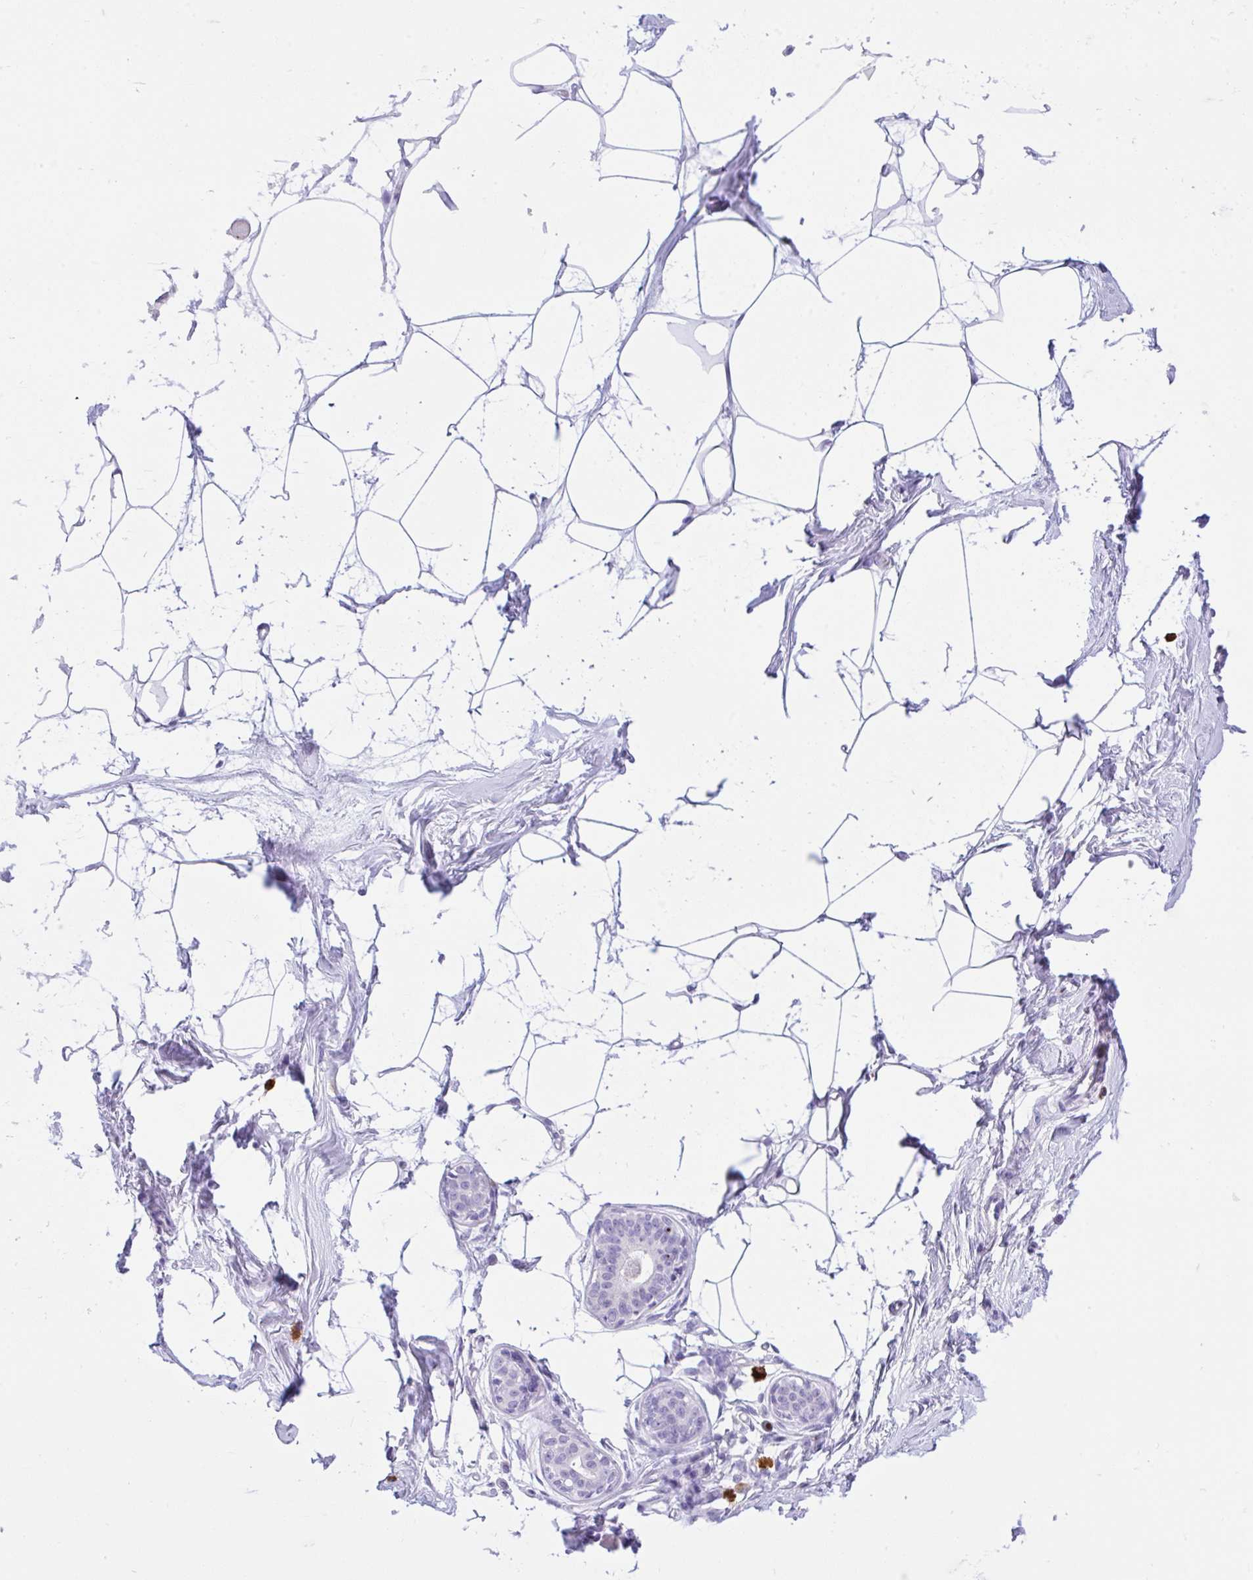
{"staining": {"intensity": "negative", "quantity": "none", "location": "none"}, "tissue": "breast", "cell_type": "Adipocytes", "image_type": "normal", "snomed": [{"axis": "morphology", "description": "Normal tissue, NOS"}, {"axis": "topography", "description": "Breast"}], "caption": "An immunohistochemistry (IHC) image of benign breast is shown. There is no staining in adipocytes of breast.", "gene": "NCF1", "patient": {"sex": "female", "age": 45}}